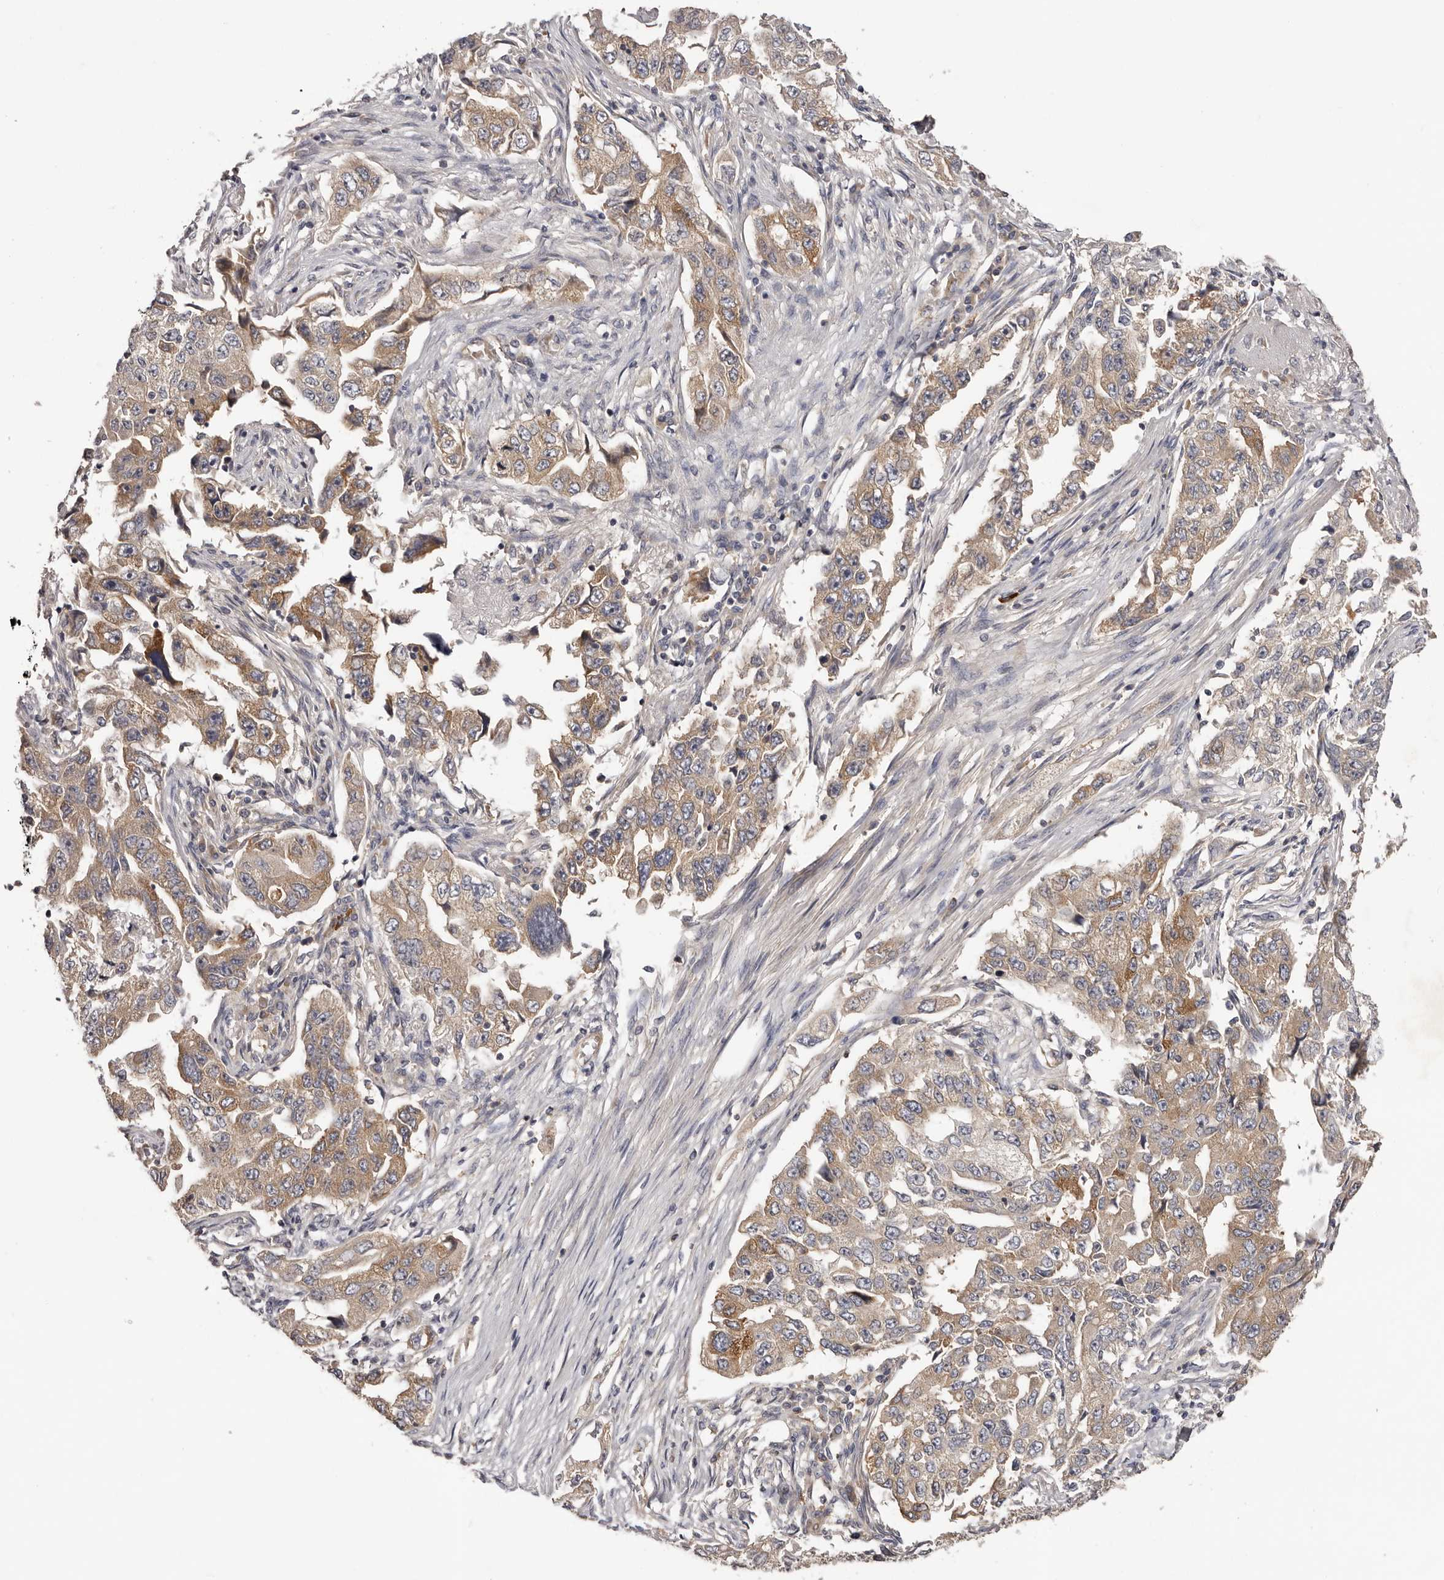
{"staining": {"intensity": "moderate", "quantity": ">75%", "location": "cytoplasmic/membranous"}, "tissue": "lung cancer", "cell_type": "Tumor cells", "image_type": "cancer", "snomed": [{"axis": "morphology", "description": "Adenocarcinoma, NOS"}, {"axis": "topography", "description": "Lung"}], "caption": "Moderate cytoplasmic/membranous expression for a protein is seen in about >75% of tumor cells of lung cancer (adenocarcinoma) using immunohistochemistry.", "gene": "LTV1", "patient": {"sex": "female", "age": 51}}